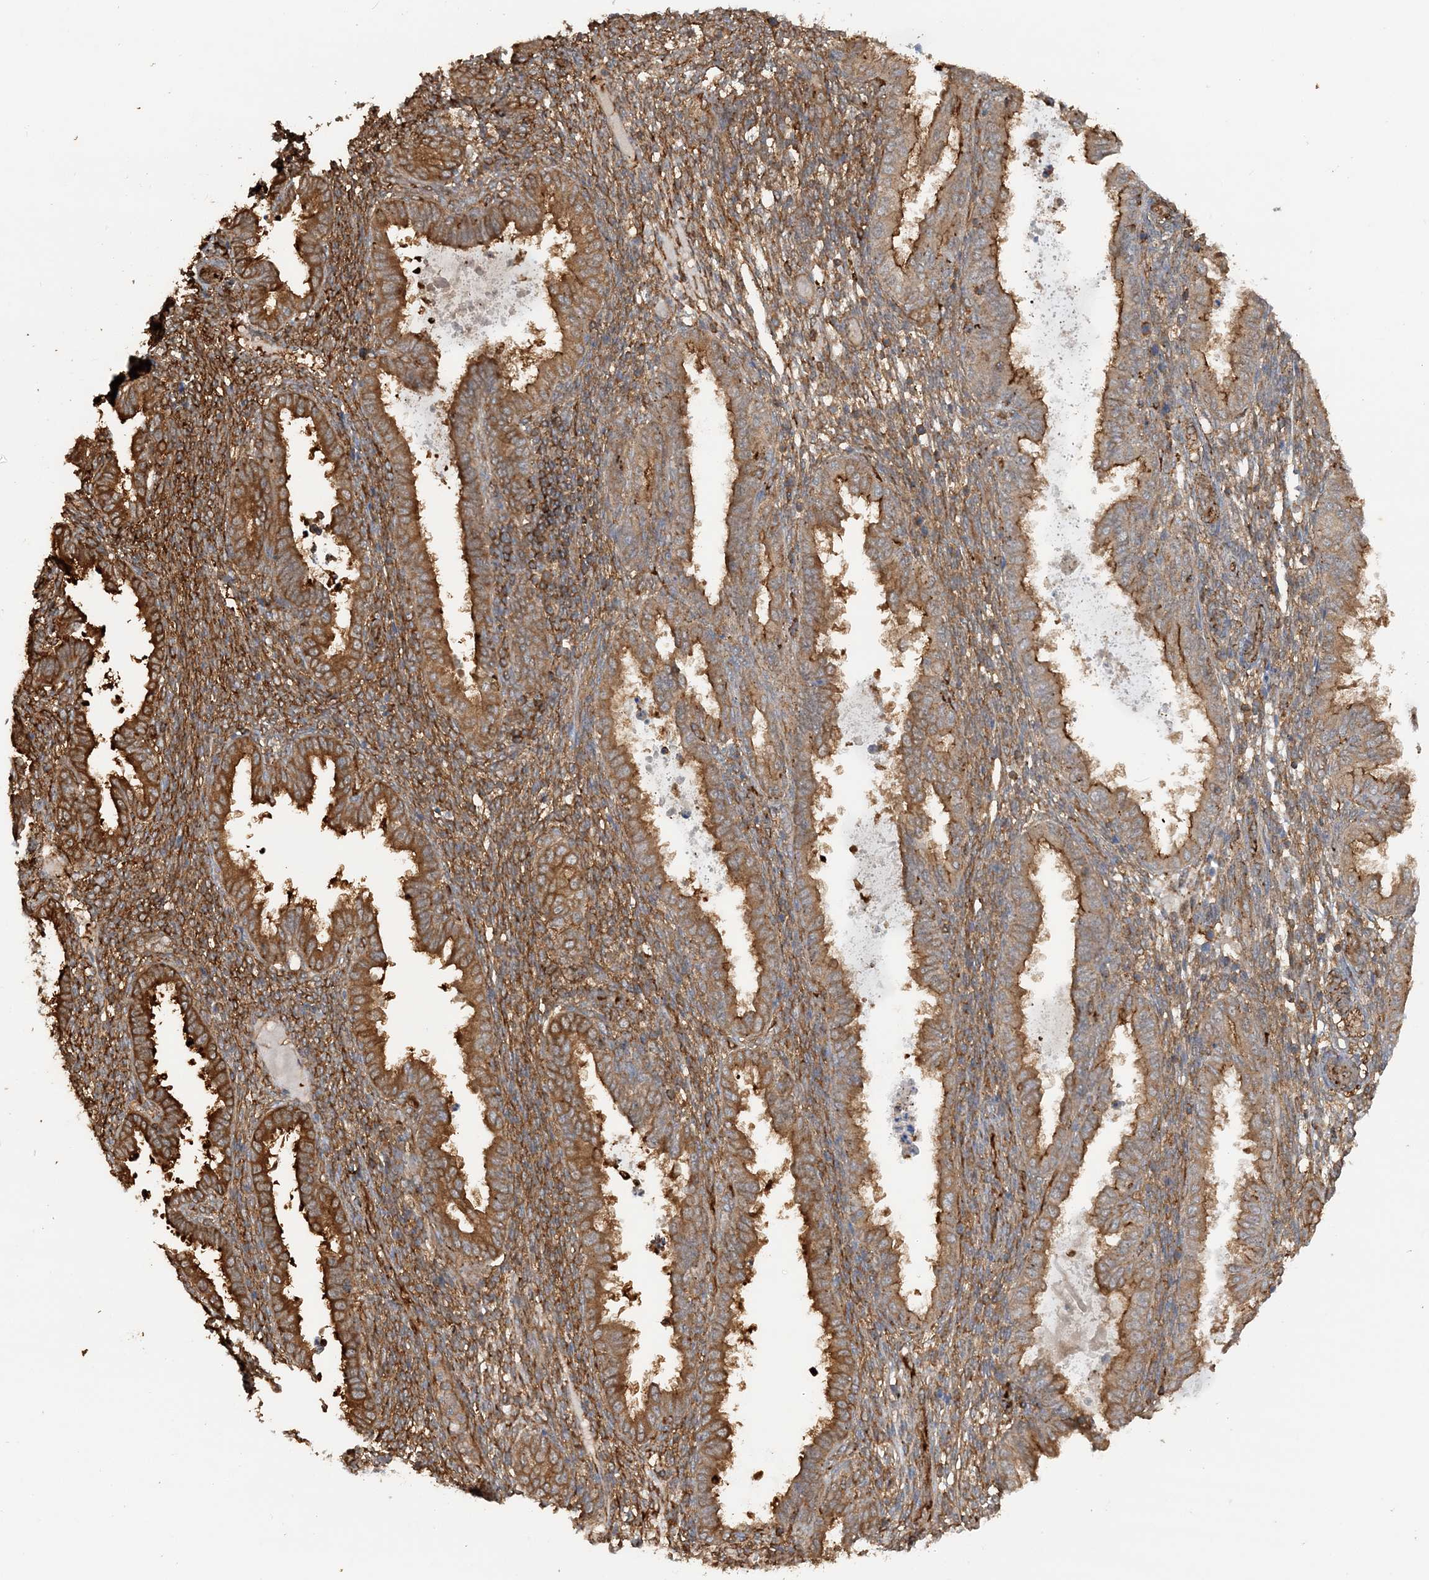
{"staining": {"intensity": "moderate", "quantity": "25%-75%", "location": "cytoplasmic/membranous"}, "tissue": "endometrium", "cell_type": "Cells in endometrial stroma", "image_type": "normal", "snomed": [{"axis": "morphology", "description": "Normal tissue, NOS"}, {"axis": "topography", "description": "Endometrium"}], "caption": "Immunohistochemistry (IHC) micrograph of normal endometrium: endometrium stained using immunohistochemistry (IHC) demonstrates medium levels of moderate protein expression localized specifically in the cytoplasmic/membranous of cells in endometrial stroma, appearing as a cytoplasmic/membranous brown color.", "gene": "DSTN", "patient": {"sex": "female", "age": 33}}